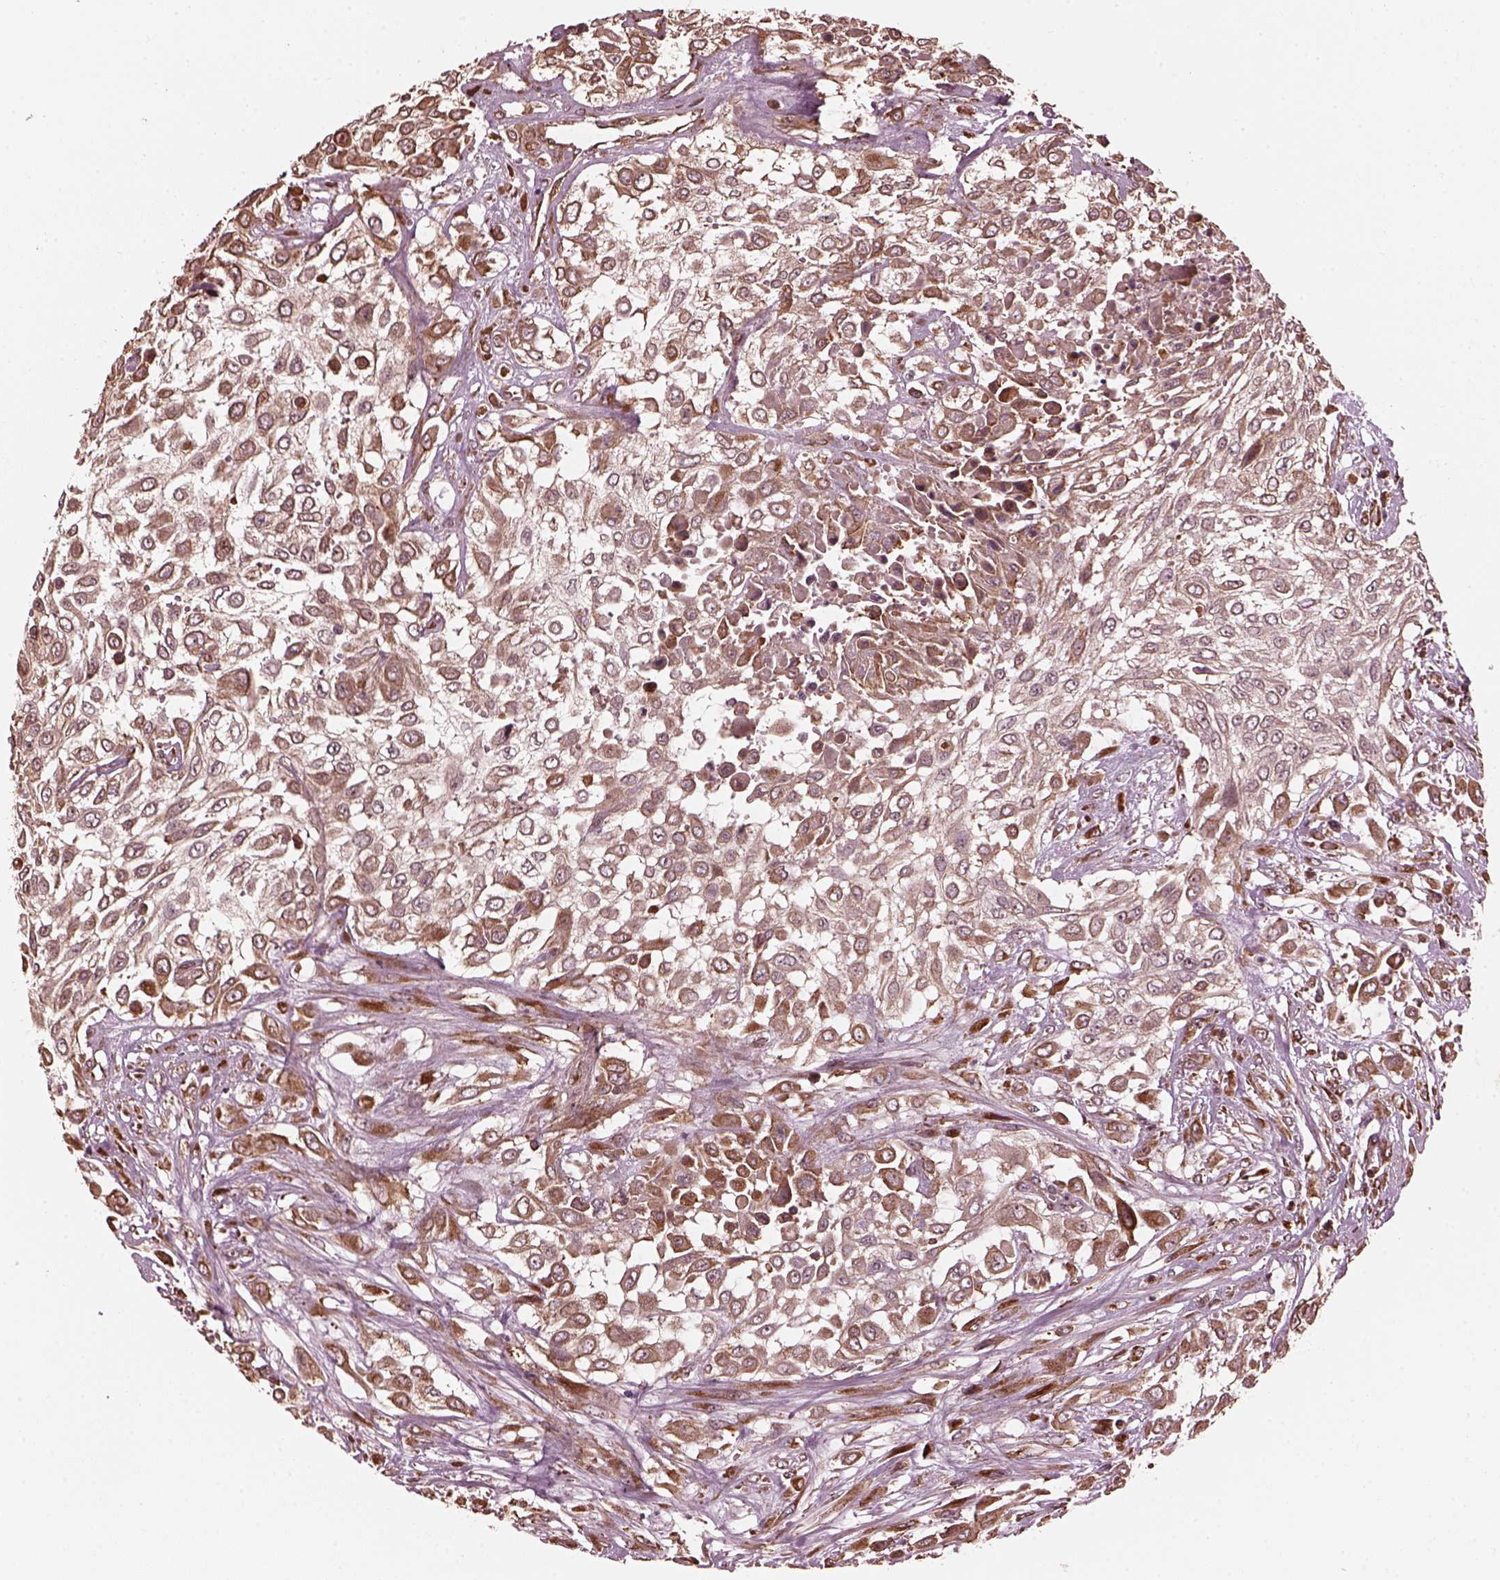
{"staining": {"intensity": "weak", "quantity": ">75%", "location": "cytoplasmic/membranous"}, "tissue": "urothelial cancer", "cell_type": "Tumor cells", "image_type": "cancer", "snomed": [{"axis": "morphology", "description": "Urothelial carcinoma, High grade"}, {"axis": "topography", "description": "Urinary bladder"}], "caption": "High-grade urothelial carcinoma stained with a protein marker reveals weak staining in tumor cells.", "gene": "ZNF292", "patient": {"sex": "male", "age": 57}}